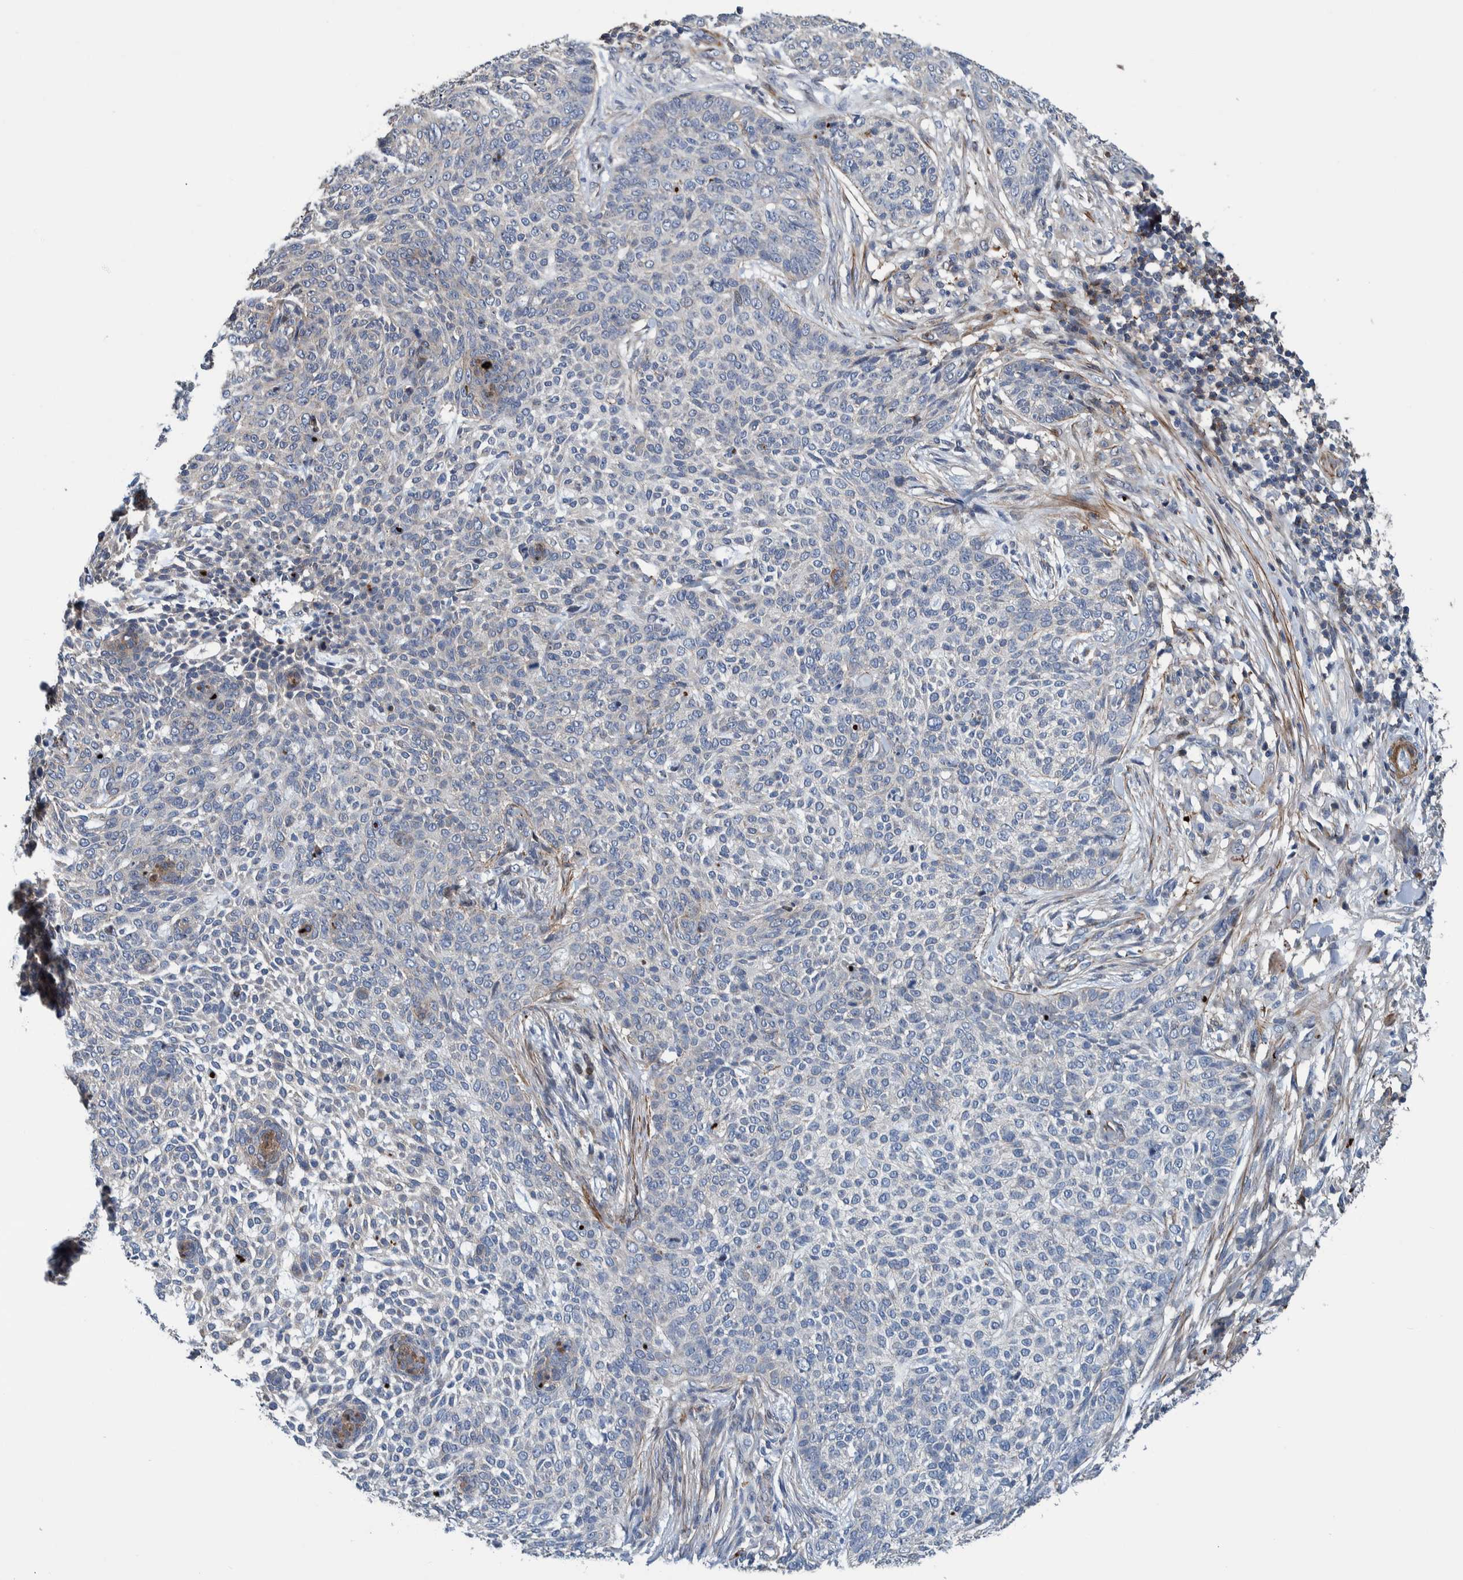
{"staining": {"intensity": "negative", "quantity": "none", "location": "none"}, "tissue": "skin cancer", "cell_type": "Tumor cells", "image_type": "cancer", "snomed": [{"axis": "morphology", "description": "Basal cell carcinoma"}, {"axis": "topography", "description": "Skin"}], "caption": "Immunohistochemistry (IHC) photomicrograph of human basal cell carcinoma (skin) stained for a protein (brown), which displays no expression in tumor cells.", "gene": "MKS1", "patient": {"sex": "female", "age": 64}}